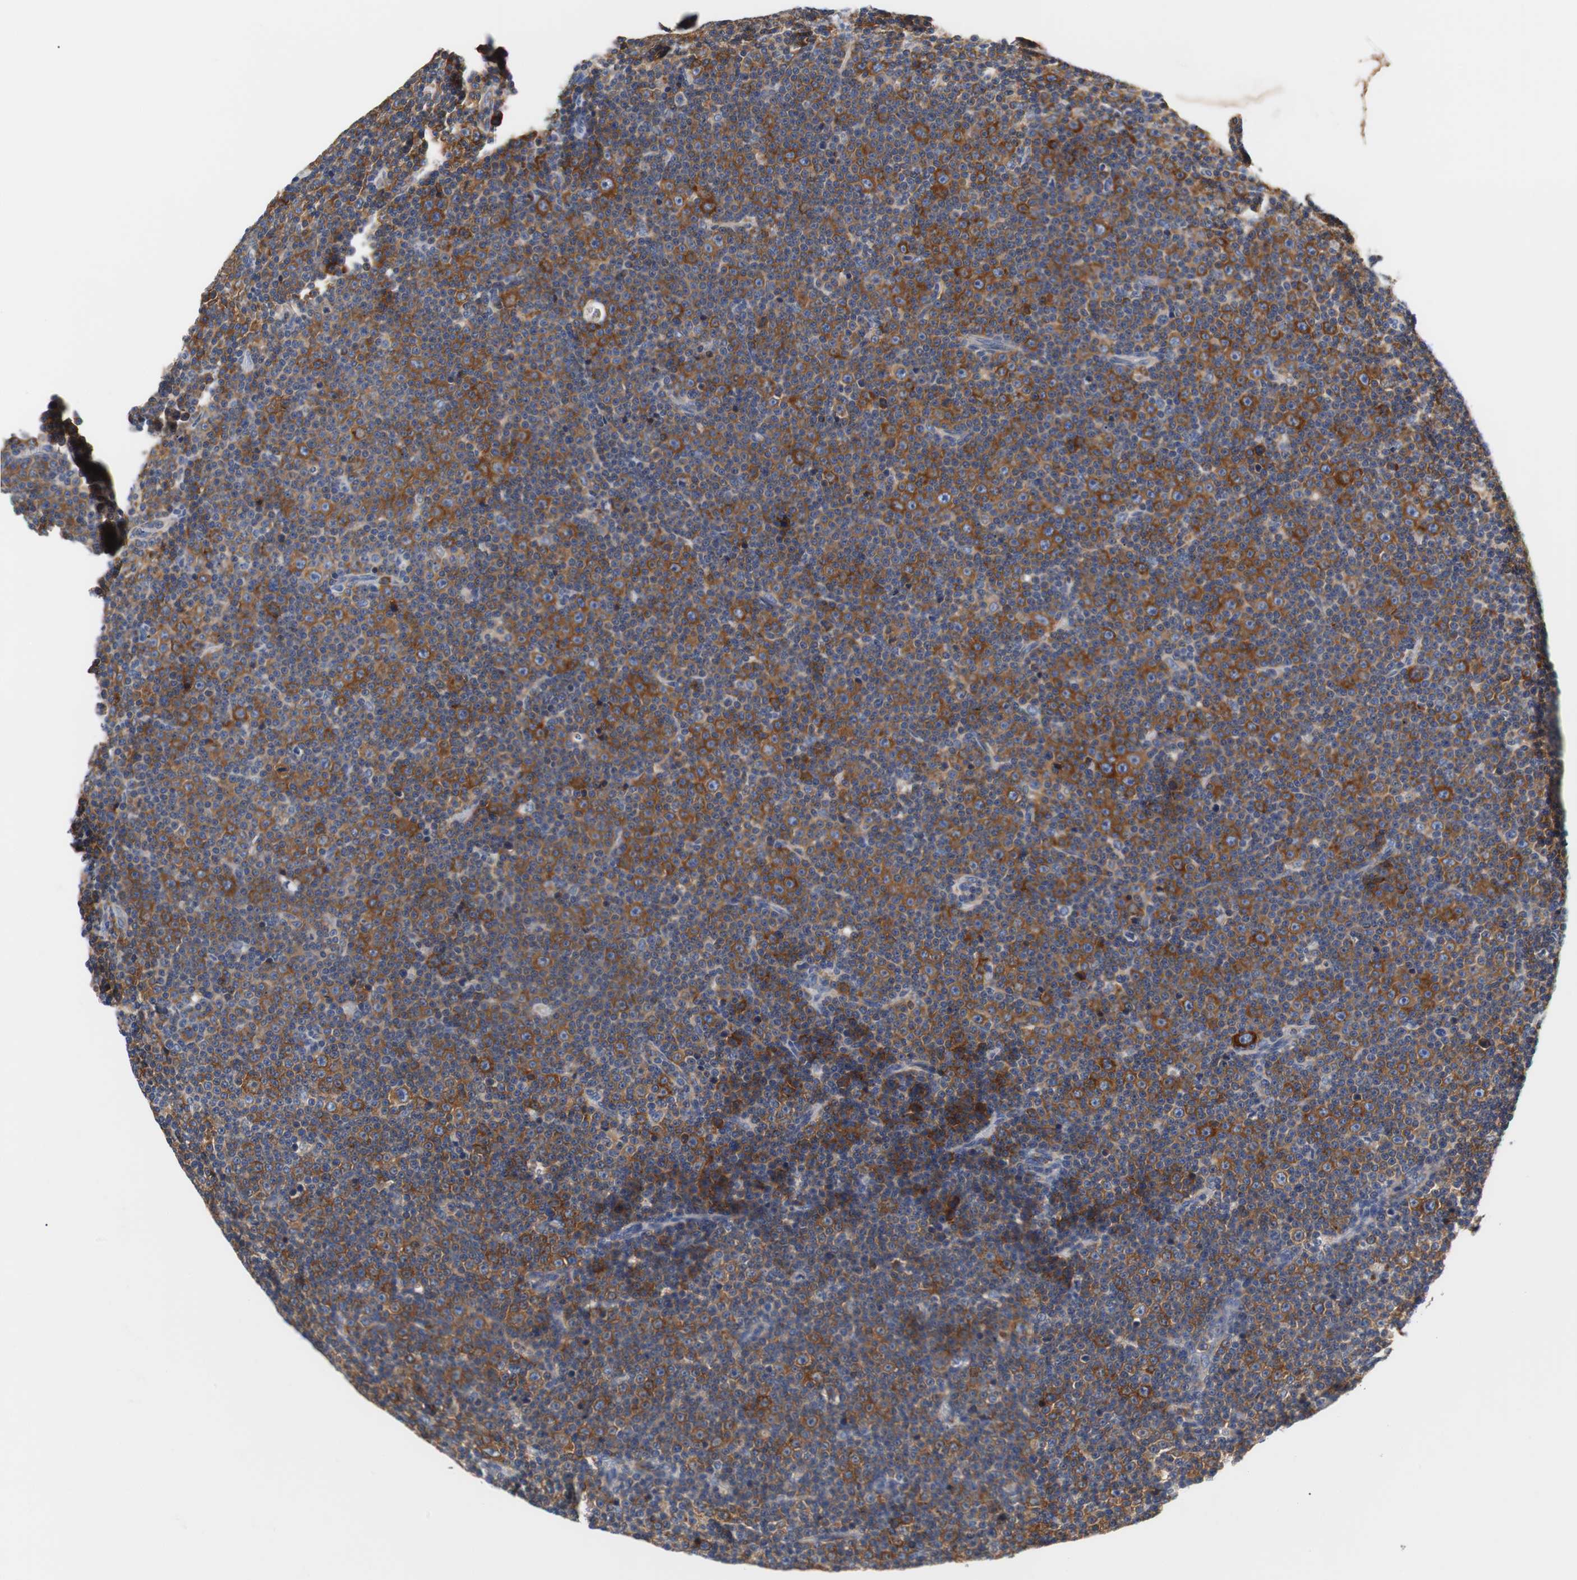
{"staining": {"intensity": "strong", "quantity": ">75%", "location": "cytoplasmic/membranous"}, "tissue": "lymphoma", "cell_type": "Tumor cells", "image_type": "cancer", "snomed": [{"axis": "morphology", "description": "Malignant lymphoma, non-Hodgkin's type, Low grade"}, {"axis": "topography", "description": "Lymph node"}], "caption": "This photomicrograph demonstrates immunohistochemistry (IHC) staining of malignant lymphoma, non-Hodgkin's type (low-grade), with high strong cytoplasmic/membranous positivity in about >75% of tumor cells.", "gene": "VAMP8", "patient": {"sex": "female", "age": 67}}